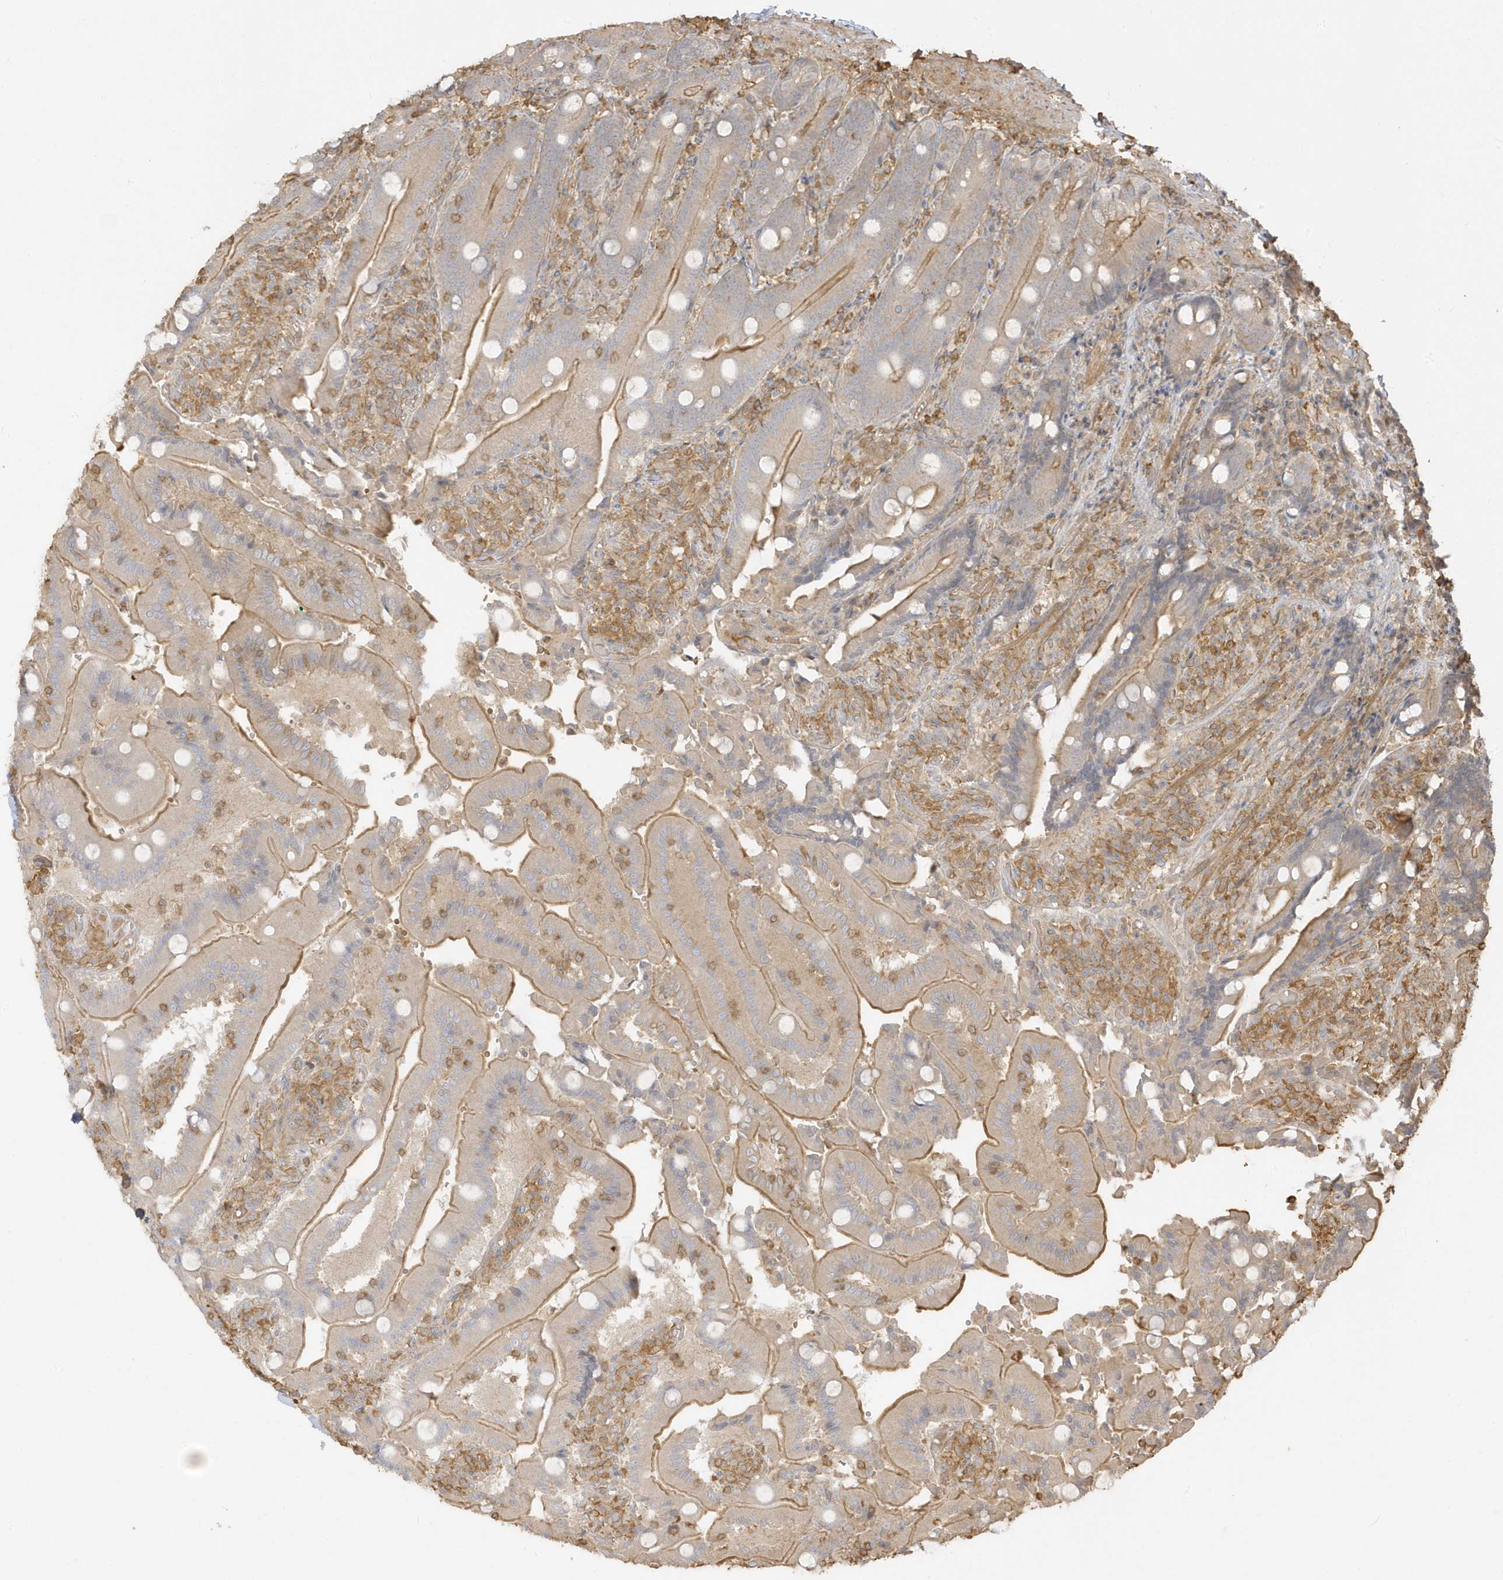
{"staining": {"intensity": "moderate", "quantity": "25%-75%", "location": "cytoplasmic/membranous"}, "tissue": "duodenum", "cell_type": "Glandular cells", "image_type": "normal", "snomed": [{"axis": "morphology", "description": "Normal tissue, NOS"}, {"axis": "topography", "description": "Duodenum"}], "caption": "Immunohistochemical staining of normal duodenum displays 25%-75% levels of moderate cytoplasmic/membranous protein staining in about 25%-75% of glandular cells.", "gene": "ZBTB8A", "patient": {"sex": "female", "age": 62}}